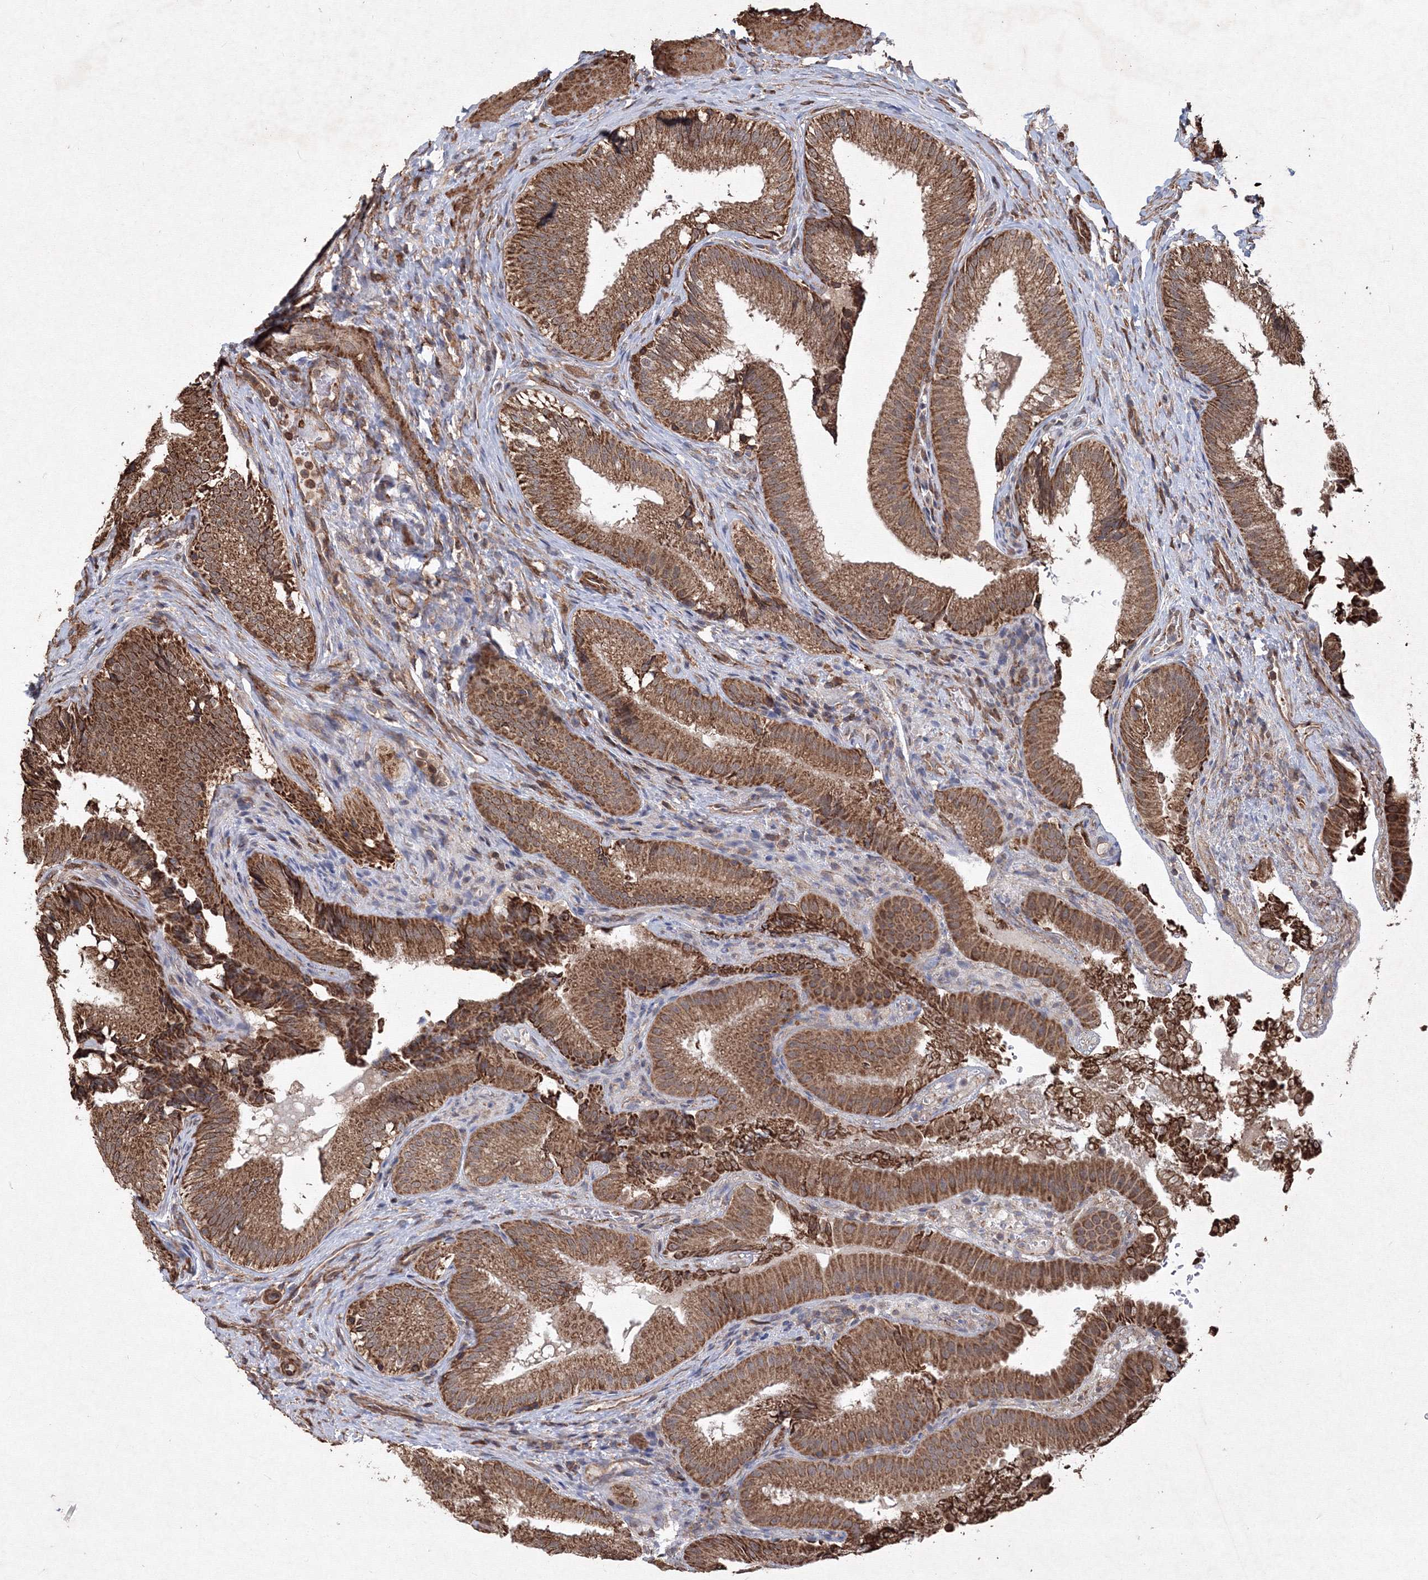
{"staining": {"intensity": "moderate", "quantity": ">75%", "location": "cytoplasmic/membranous"}, "tissue": "gallbladder", "cell_type": "Glandular cells", "image_type": "normal", "snomed": [{"axis": "morphology", "description": "Normal tissue, NOS"}, {"axis": "topography", "description": "Gallbladder"}], "caption": "IHC image of unremarkable human gallbladder stained for a protein (brown), which demonstrates medium levels of moderate cytoplasmic/membranous staining in about >75% of glandular cells.", "gene": "TMEM139", "patient": {"sex": "female", "age": 30}}